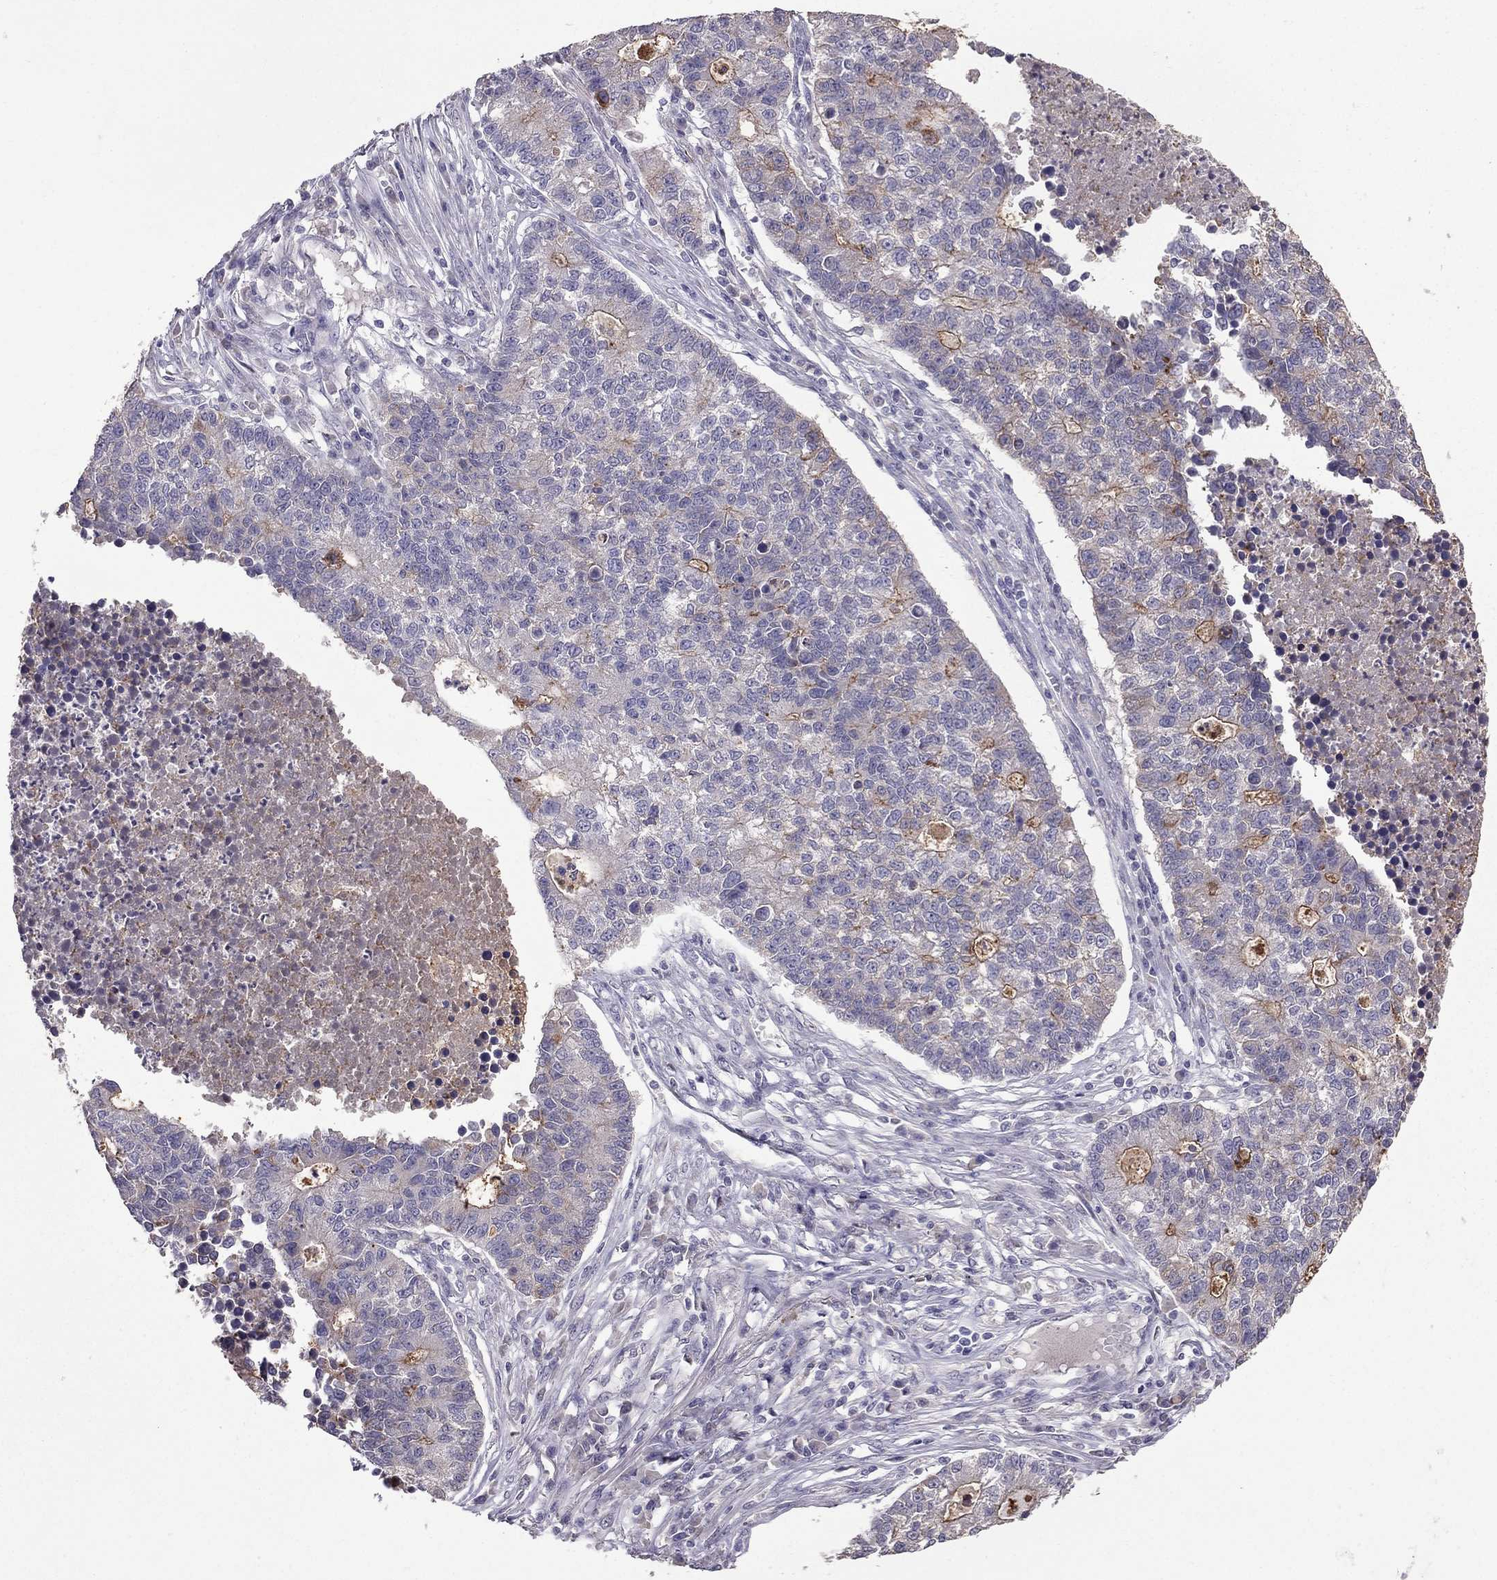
{"staining": {"intensity": "moderate", "quantity": "<25%", "location": "cytoplasmic/membranous"}, "tissue": "lung cancer", "cell_type": "Tumor cells", "image_type": "cancer", "snomed": [{"axis": "morphology", "description": "Adenocarcinoma, NOS"}, {"axis": "topography", "description": "Lung"}], "caption": "IHC (DAB (3,3'-diaminobenzidine)) staining of human lung cancer displays moderate cytoplasmic/membranous protein expression in approximately <25% of tumor cells.", "gene": "SCG5", "patient": {"sex": "male", "age": 57}}